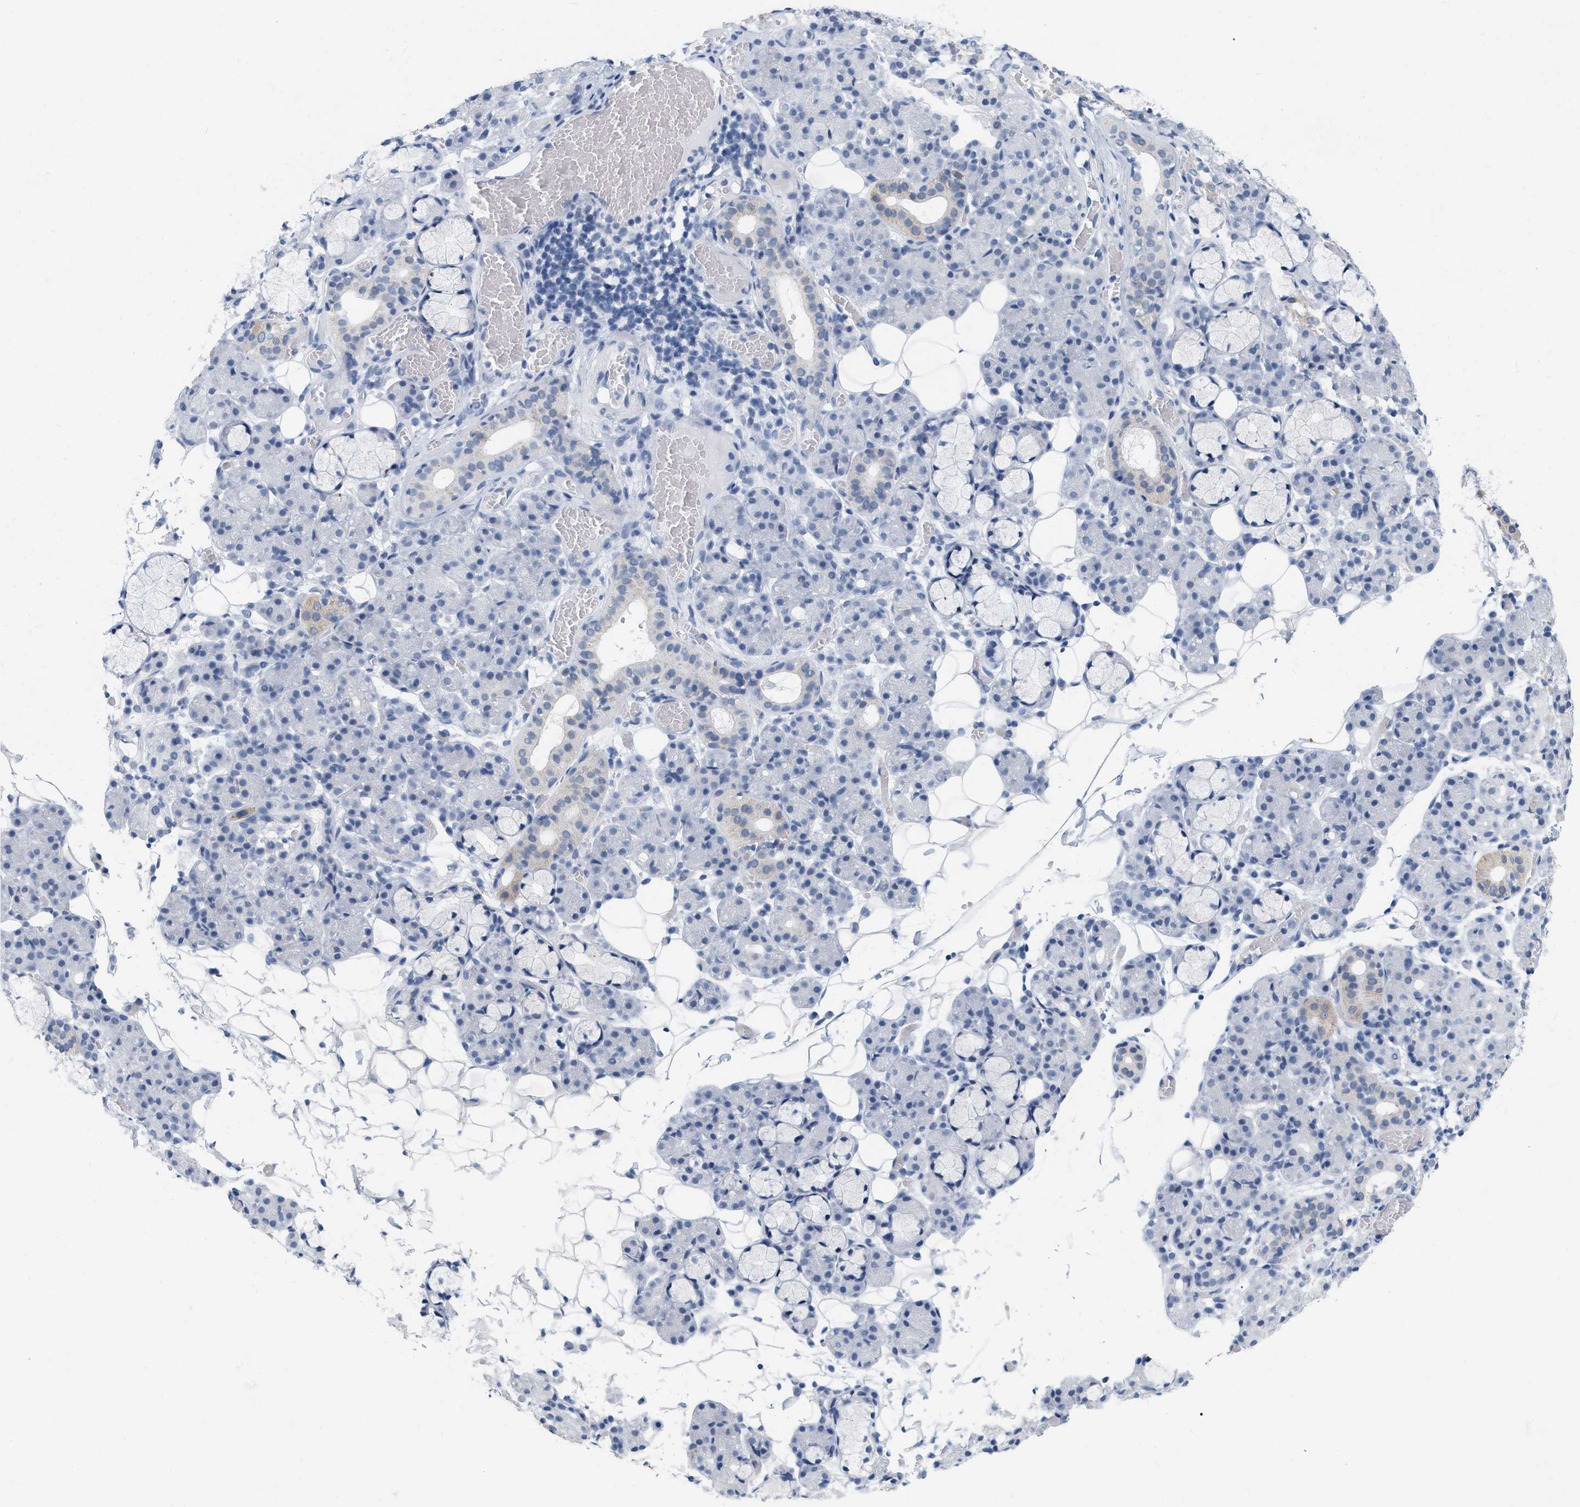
{"staining": {"intensity": "weak", "quantity": "<25%", "location": "cytoplasmic/membranous"}, "tissue": "salivary gland", "cell_type": "Glandular cells", "image_type": "normal", "snomed": [{"axis": "morphology", "description": "Normal tissue, NOS"}, {"axis": "topography", "description": "Salivary gland"}], "caption": "This is a image of immunohistochemistry staining of normal salivary gland, which shows no expression in glandular cells. (DAB (3,3'-diaminobenzidine) immunohistochemistry visualized using brightfield microscopy, high magnification).", "gene": "XIRP1", "patient": {"sex": "male", "age": 63}}